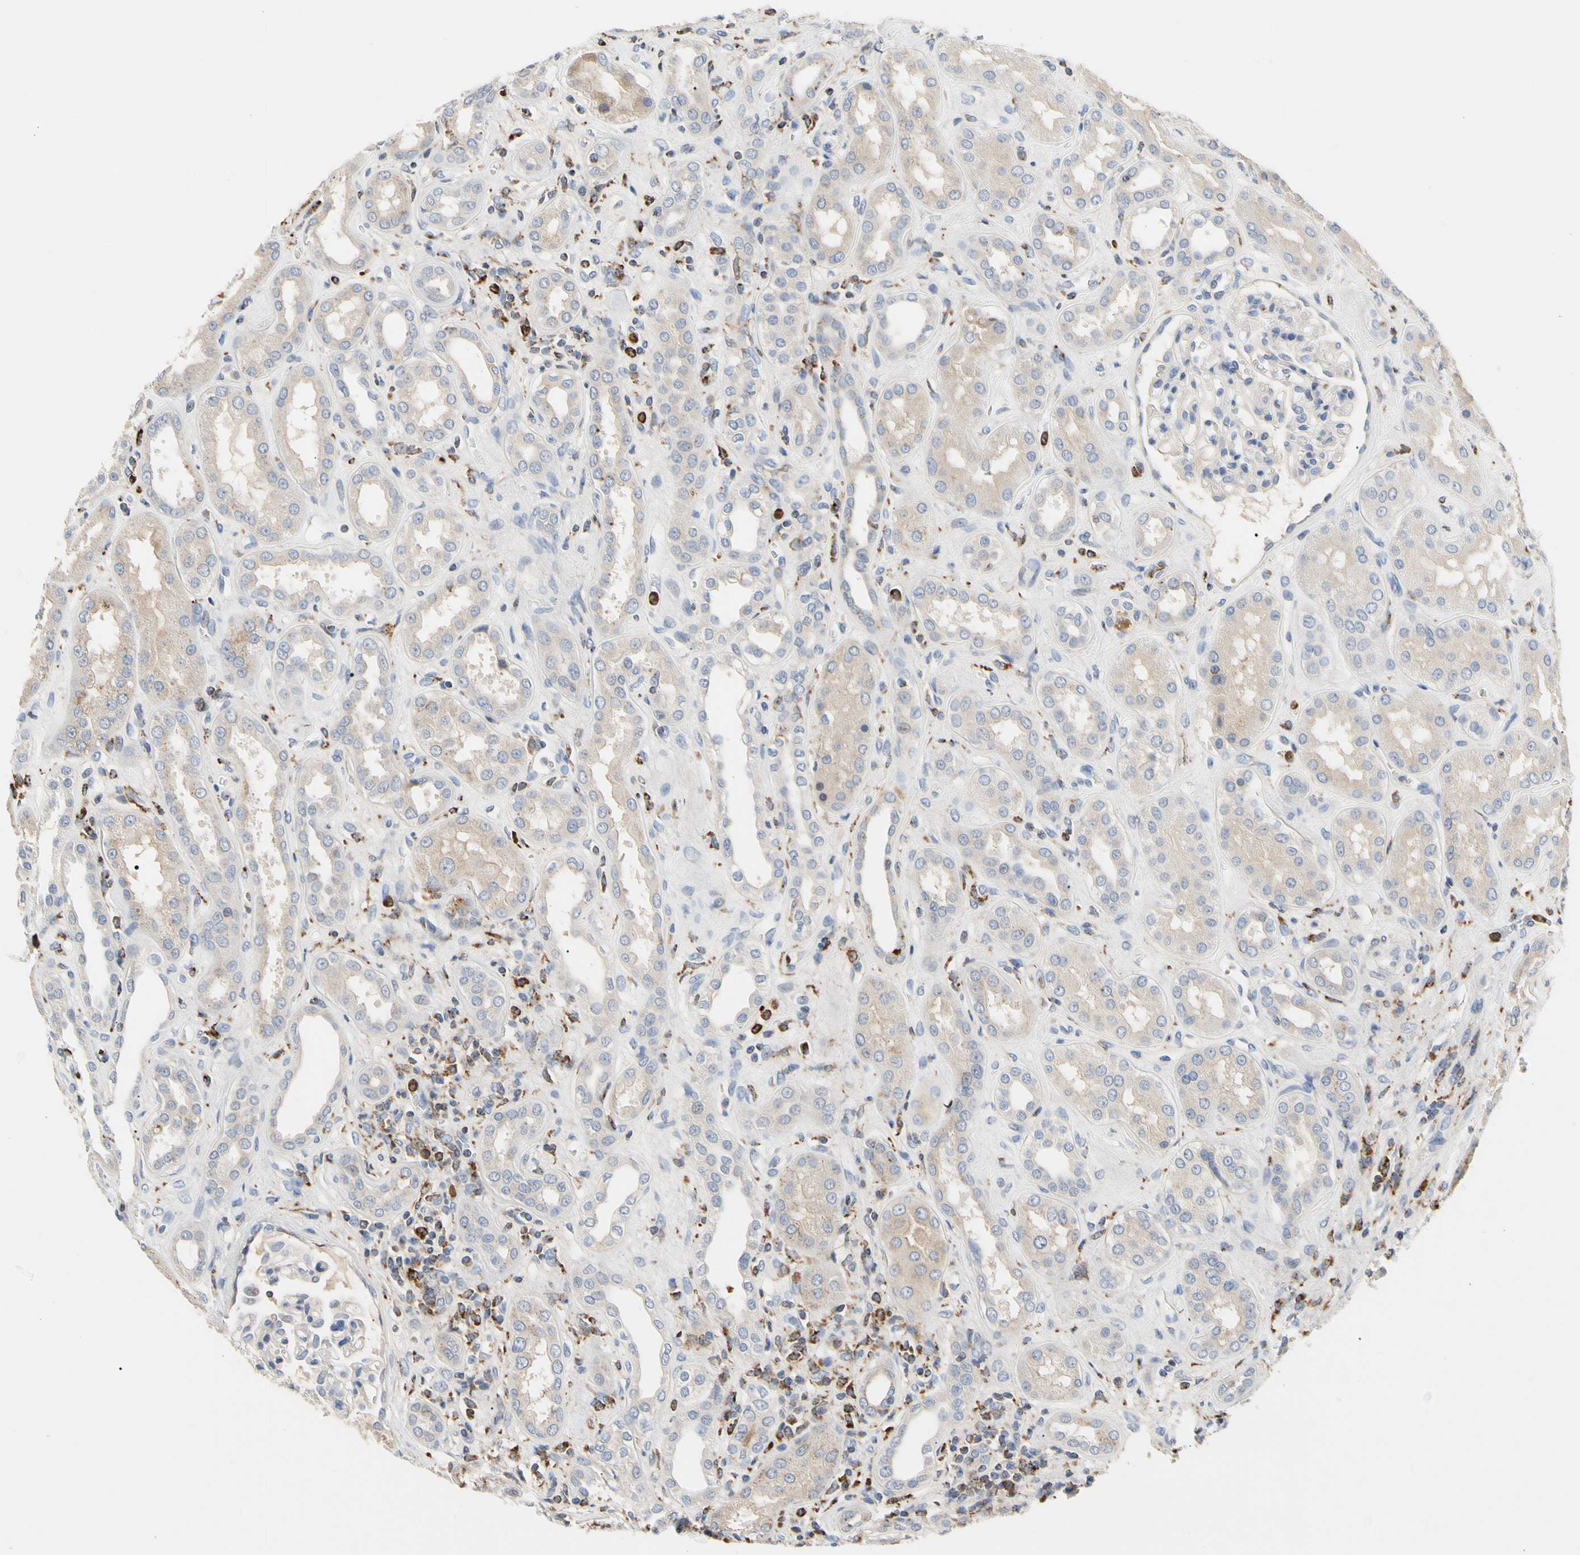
{"staining": {"intensity": "negative", "quantity": "none", "location": "none"}, "tissue": "kidney", "cell_type": "Cells in glomeruli", "image_type": "normal", "snomed": [{"axis": "morphology", "description": "Normal tissue, NOS"}, {"axis": "topography", "description": "Kidney"}], "caption": "There is no significant expression in cells in glomeruli of kidney.", "gene": "ADA2", "patient": {"sex": "male", "age": 59}}